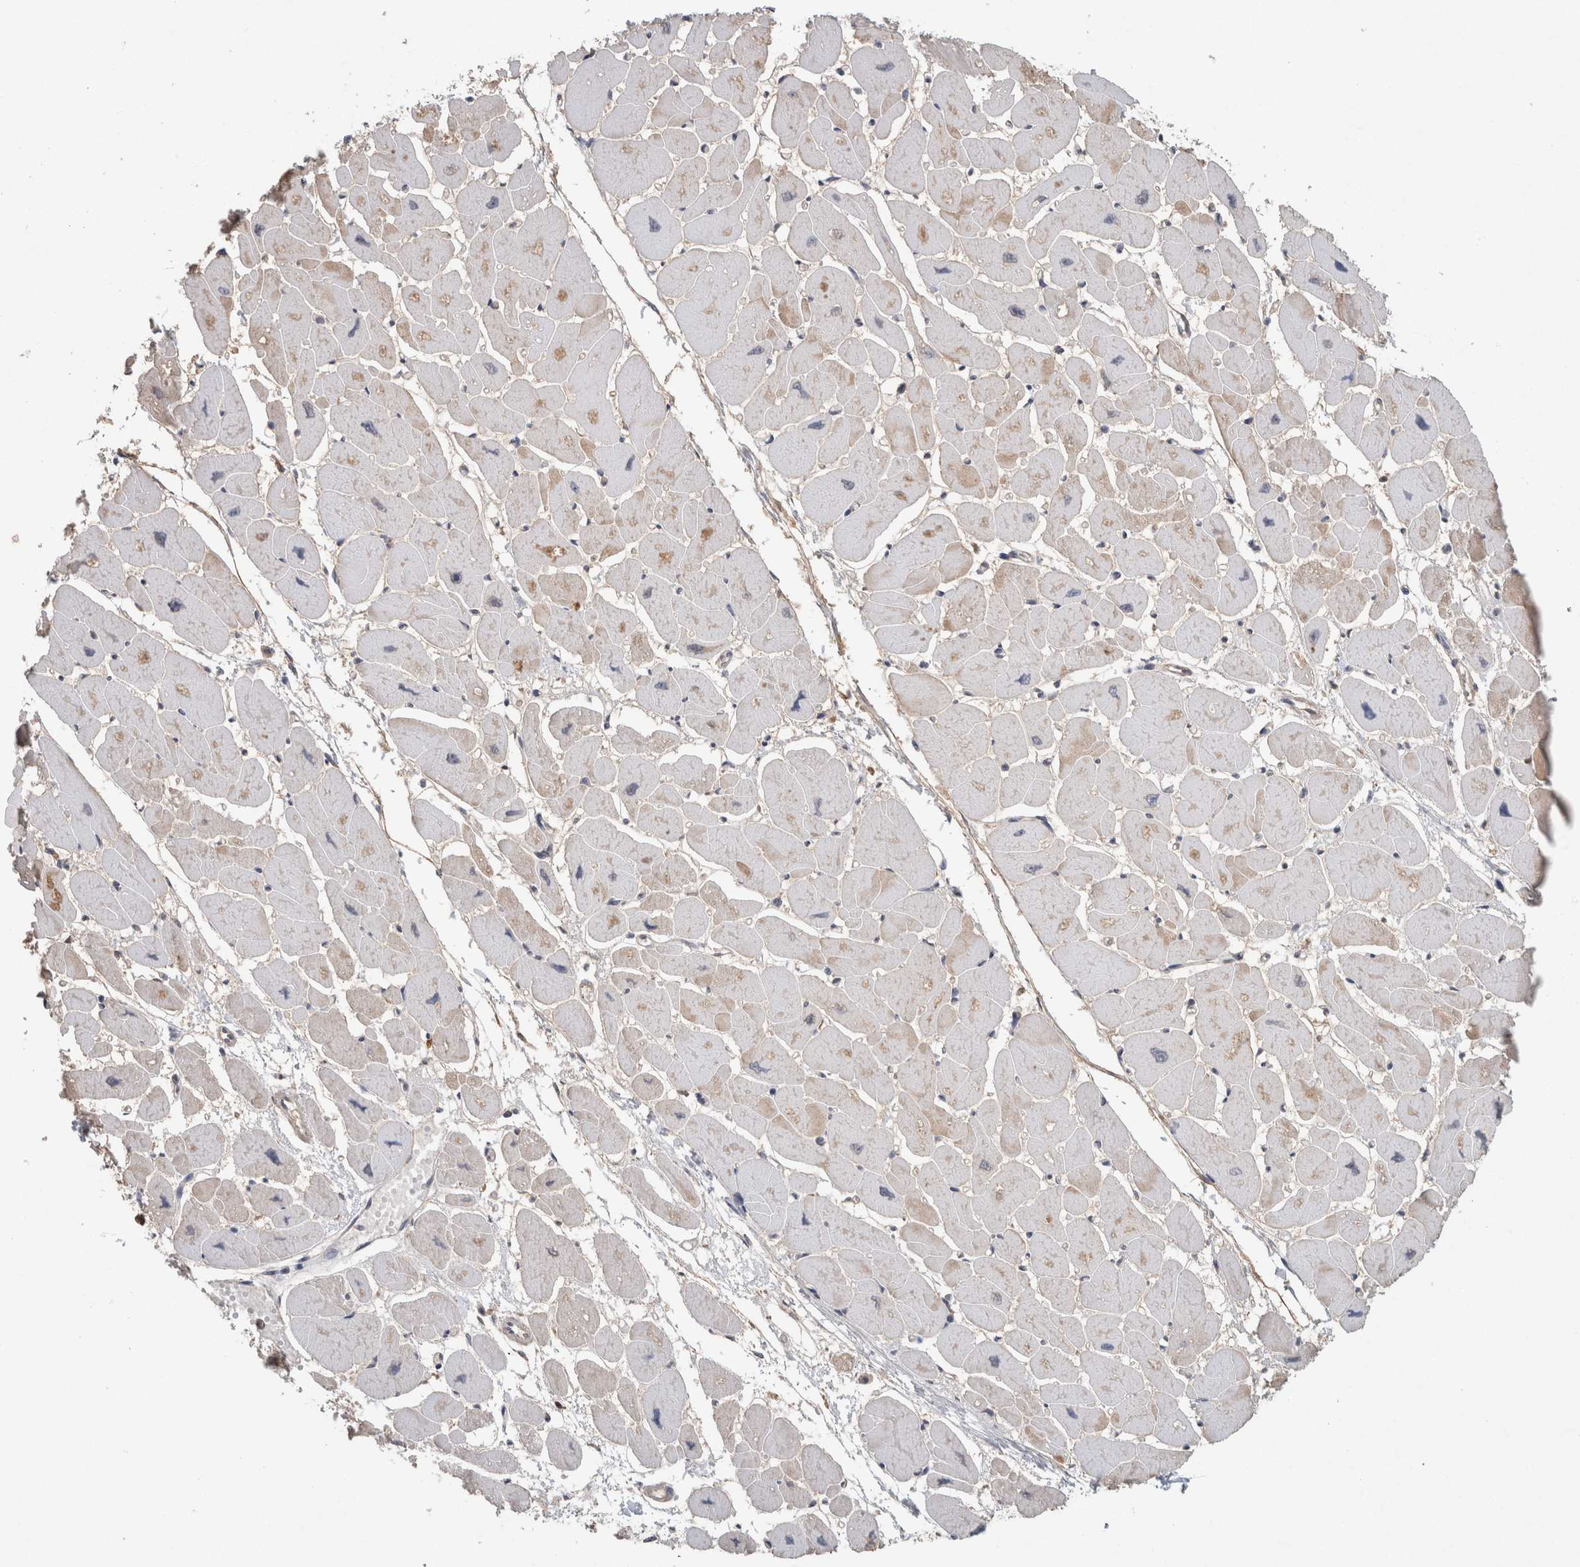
{"staining": {"intensity": "moderate", "quantity": "25%-75%", "location": "cytoplasmic/membranous"}, "tissue": "heart muscle", "cell_type": "Cardiomyocytes", "image_type": "normal", "snomed": [{"axis": "morphology", "description": "Normal tissue, NOS"}, {"axis": "topography", "description": "Heart"}], "caption": "An image of human heart muscle stained for a protein exhibits moderate cytoplasmic/membranous brown staining in cardiomyocytes.", "gene": "RAB14", "patient": {"sex": "female", "age": 54}}